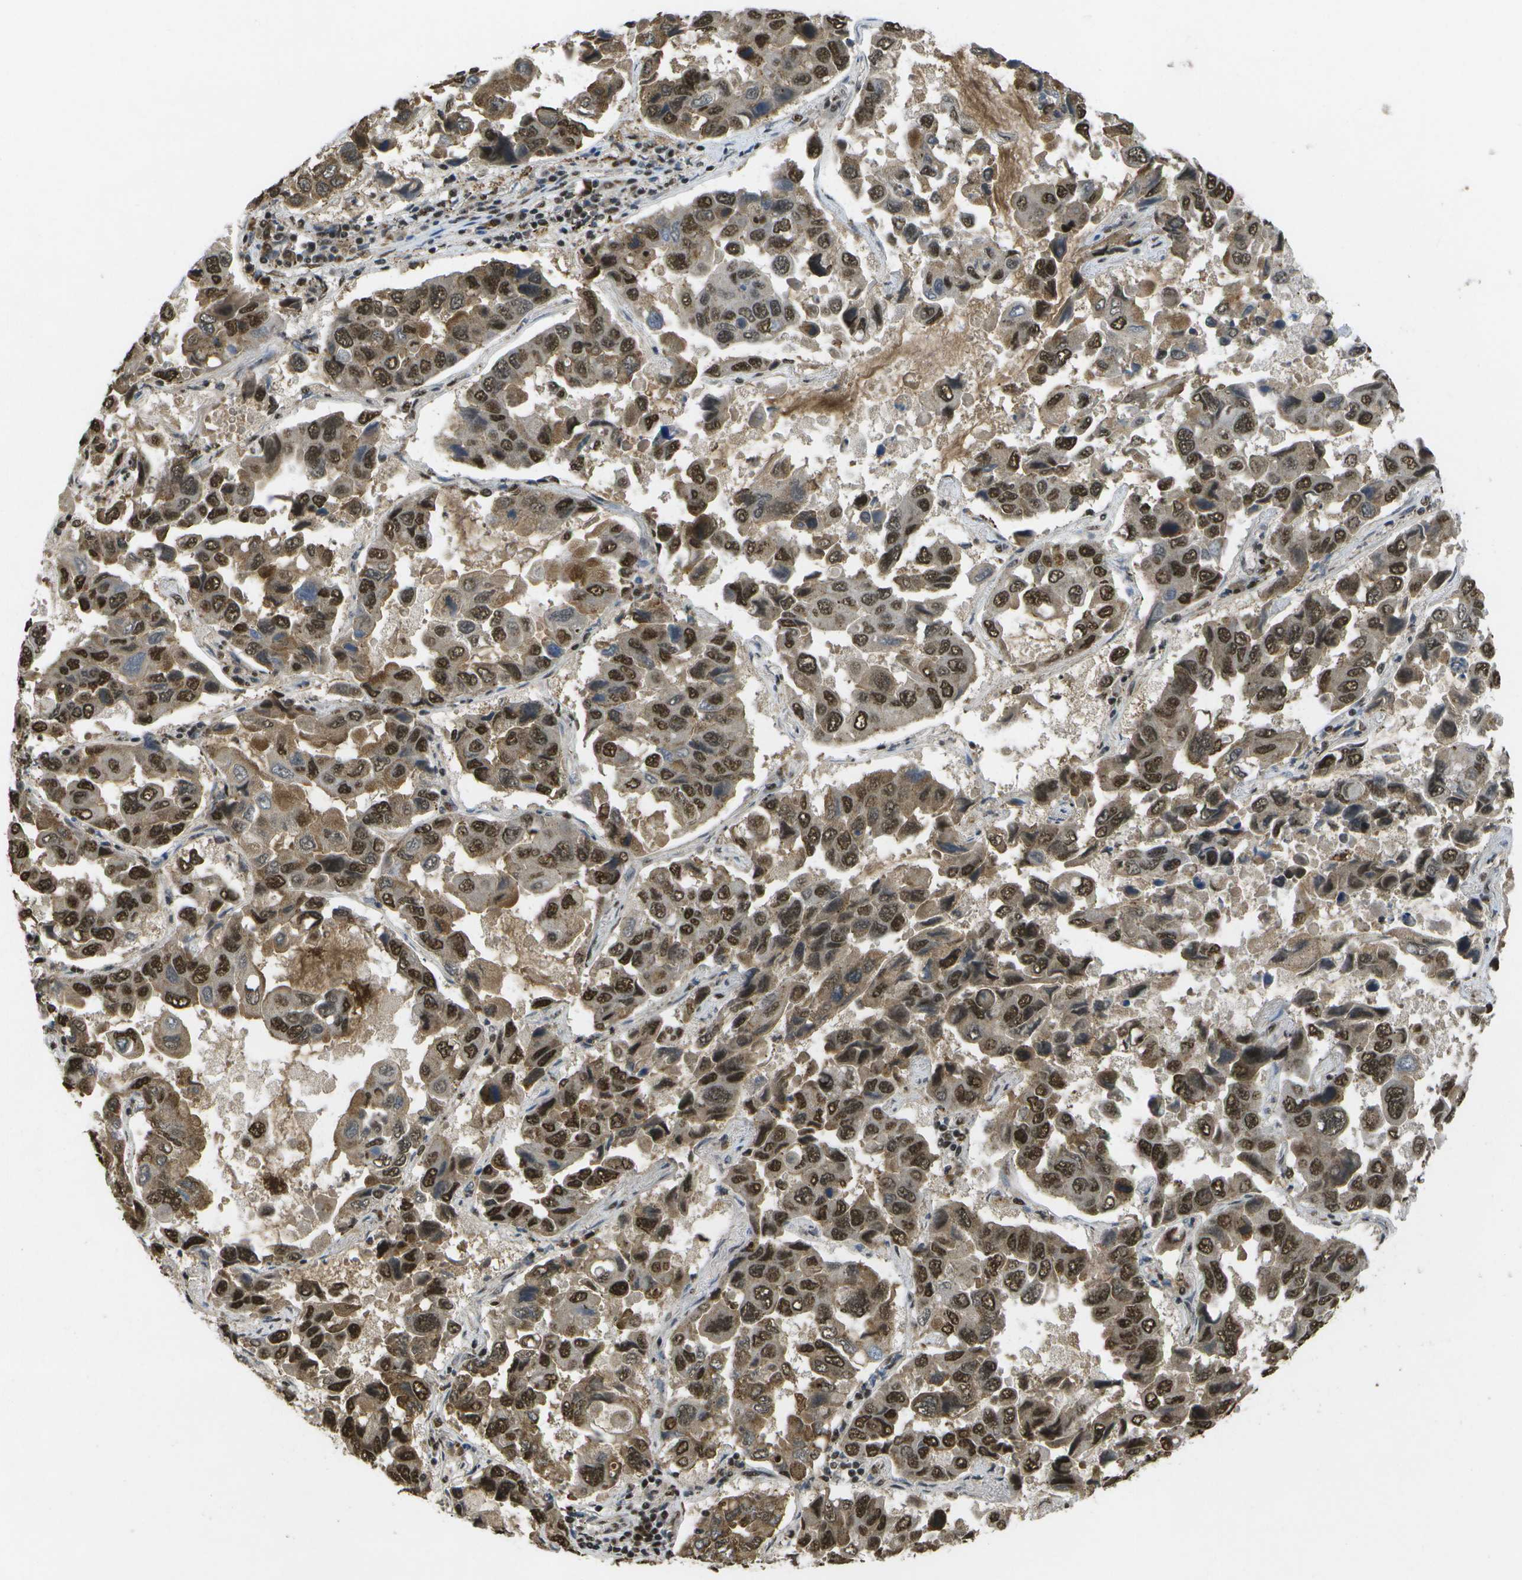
{"staining": {"intensity": "strong", "quantity": ">75%", "location": "cytoplasmic/membranous,nuclear"}, "tissue": "lung cancer", "cell_type": "Tumor cells", "image_type": "cancer", "snomed": [{"axis": "morphology", "description": "Adenocarcinoma, NOS"}, {"axis": "topography", "description": "Lung"}], "caption": "There is high levels of strong cytoplasmic/membranous and nuclear positivity in tumor cells of lung cancer (adenocarcinoma), as demonstrated by immunohistochemical staining (brown color).", "gene": "SPEN", "patient": {"sex": "male", "age": 64}}